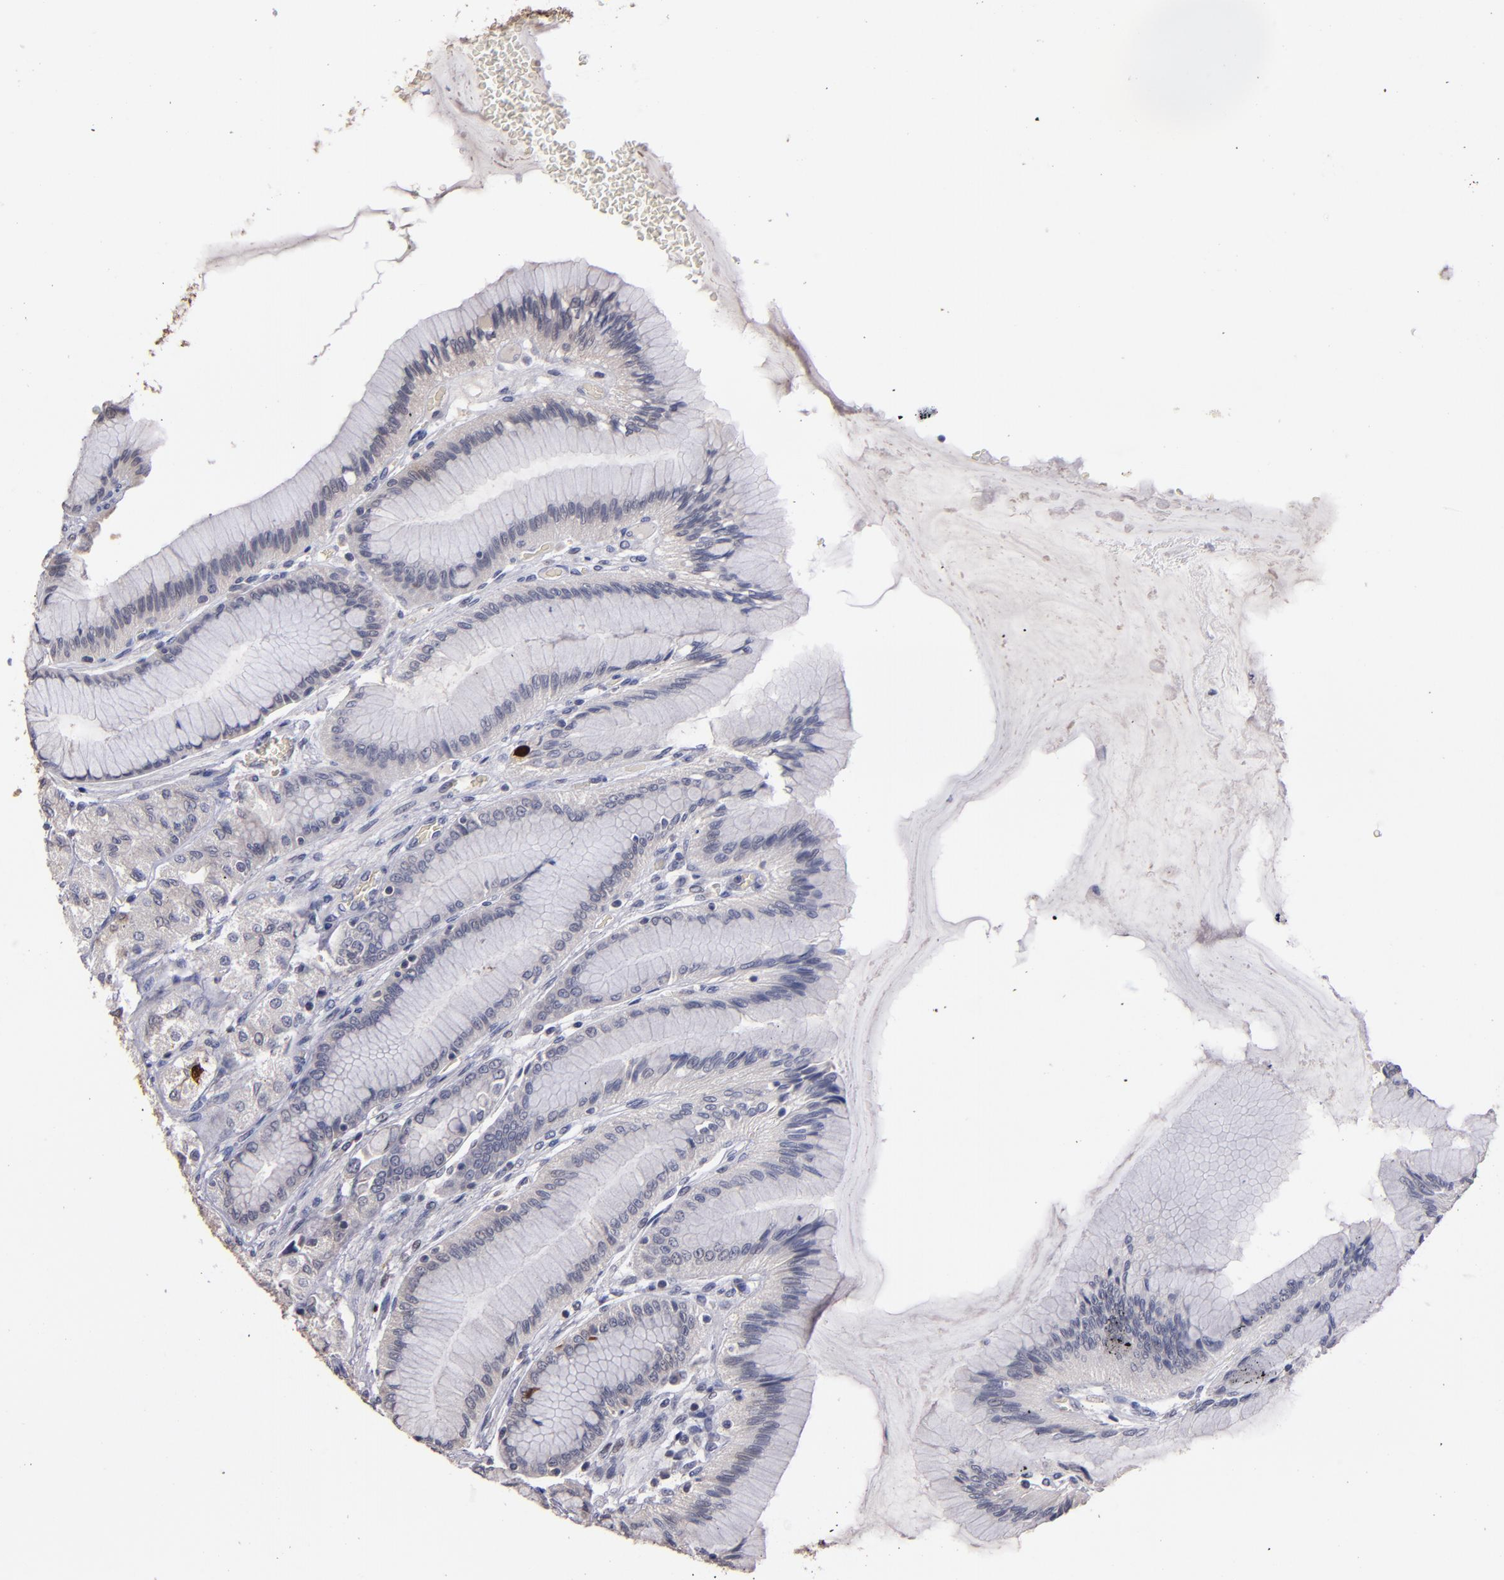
{"staining": {"intensity": "moderate", "quantity": "<25%", "location": "cytoplasmic/membranous,nuclear"}, "tissue": "stomach", "cell_type": "Glandular cells", "image_type": "normal", "snomed": [{"axis": "morphology", "description": "Normal tissue, NOS"}, {"axis": "morphology", "description": "Adenocarcinoma, NOS"}, {"axis": "topography", "description": "Stomach"}, {"axis": "topography", "description": "Stomach, lower"}], "caption": "The micrograph exhibits immunohistochemical staining of unremarkable stomach. There is moderate cytoplasmic/membranous,nuclear expression is identified in about <25% of glandular cells.", "gene": "S100A1", "patient": {"sex": "female", "age": 65}}